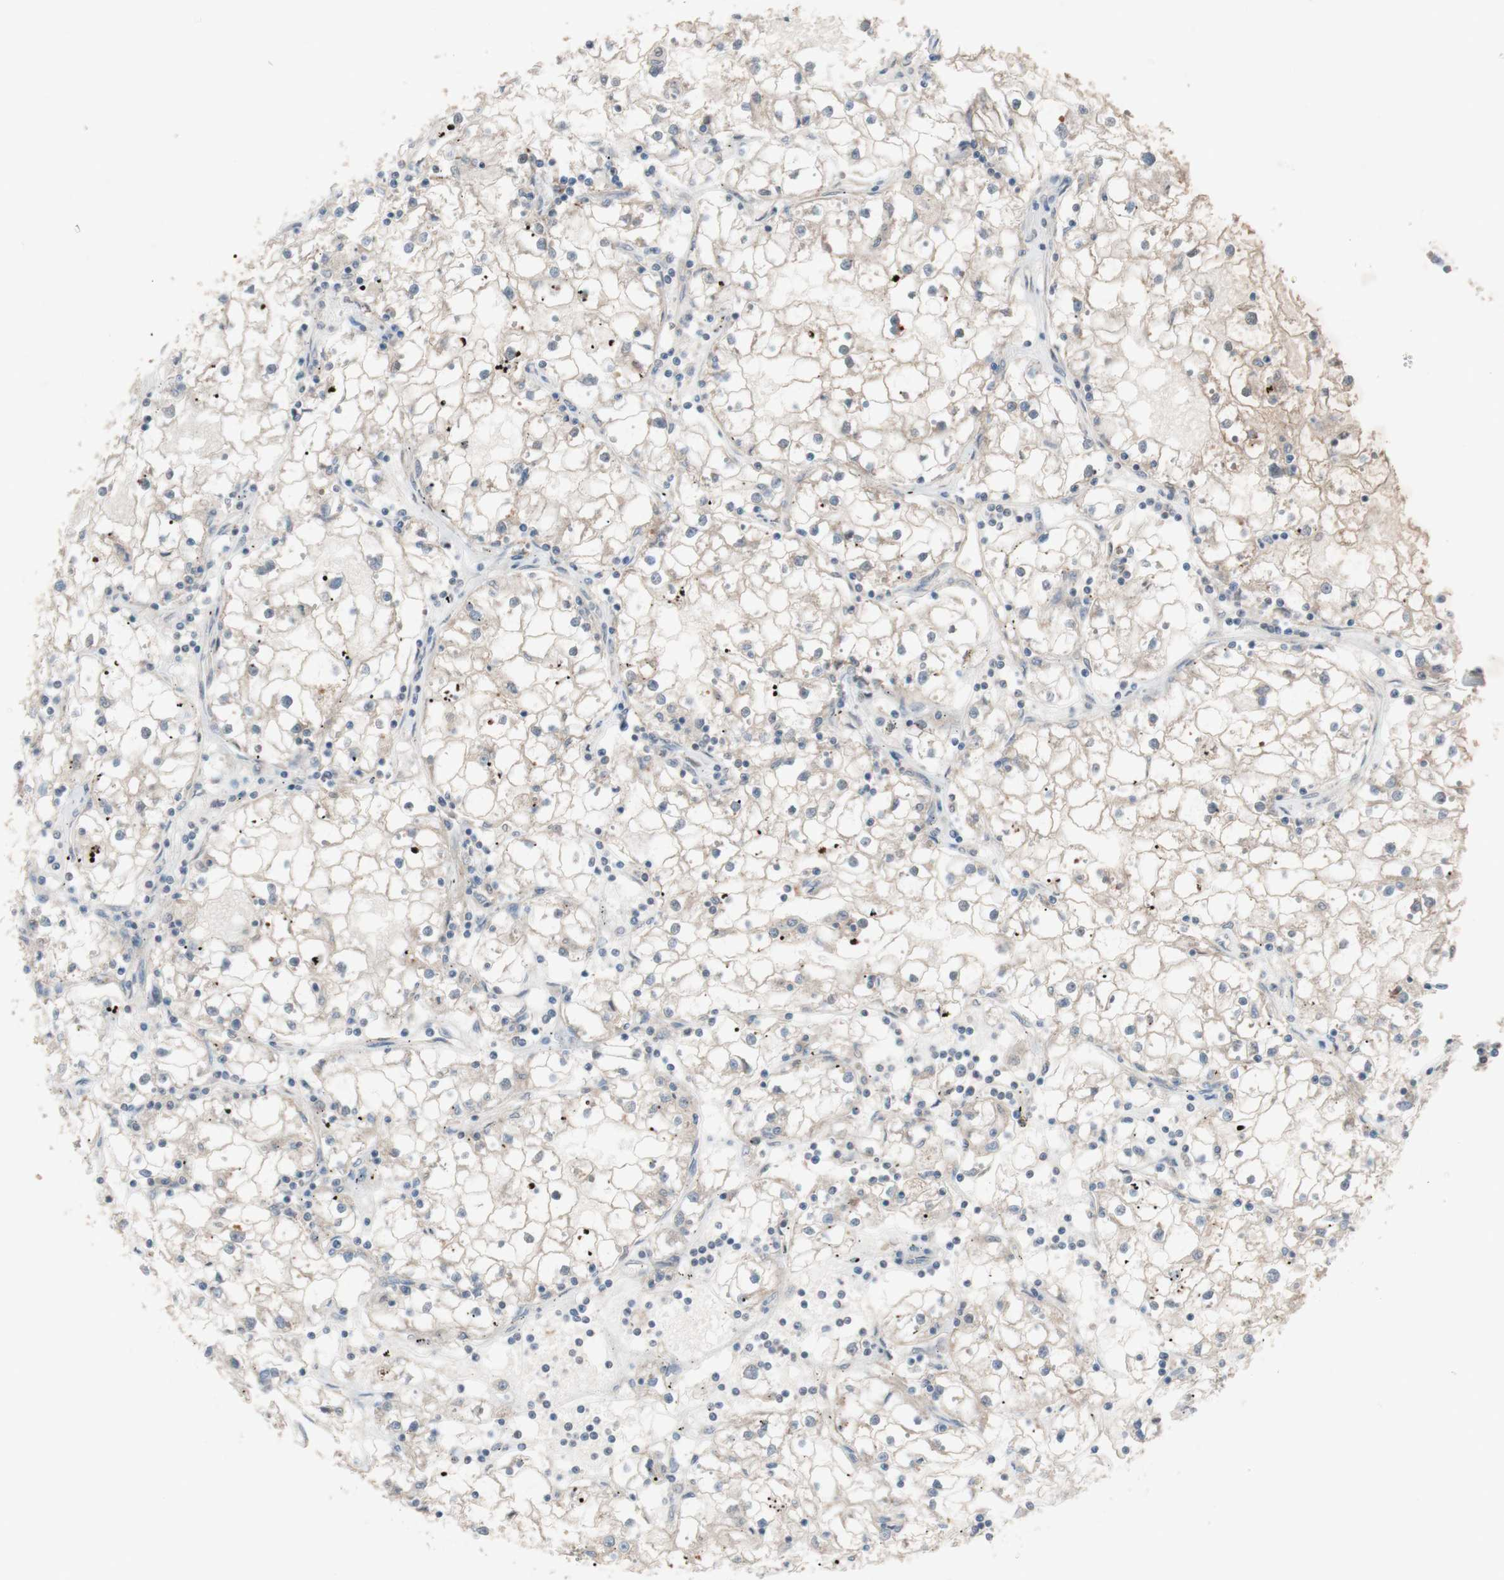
{"staining": {"intensity": "weak", "quantity": ">75%", "location": "cytoplasmic/membranous"}, "tissue": "renal cancer", "cell_type": "Tumor cells", "image_type": "cancer", "snomed": [{"axis": "morphology", "description": "Adenocarcinoma, NOS"}, {"axis": "topography", "description": "Kidney"}], "caption": "Tumor cells demonstrate weak cytoplasmic/membranous expression in approximately >75% of cells in renal cancer (adenocarcinoma). The protein is stained brown, and the nuclei are stained in blue (DAB (3,3'-diaminobenzidine) IHC with brightfield microscopy, high magnification).", "gene": "PEX2", "patient": {"sex": "male", "age": 56}}